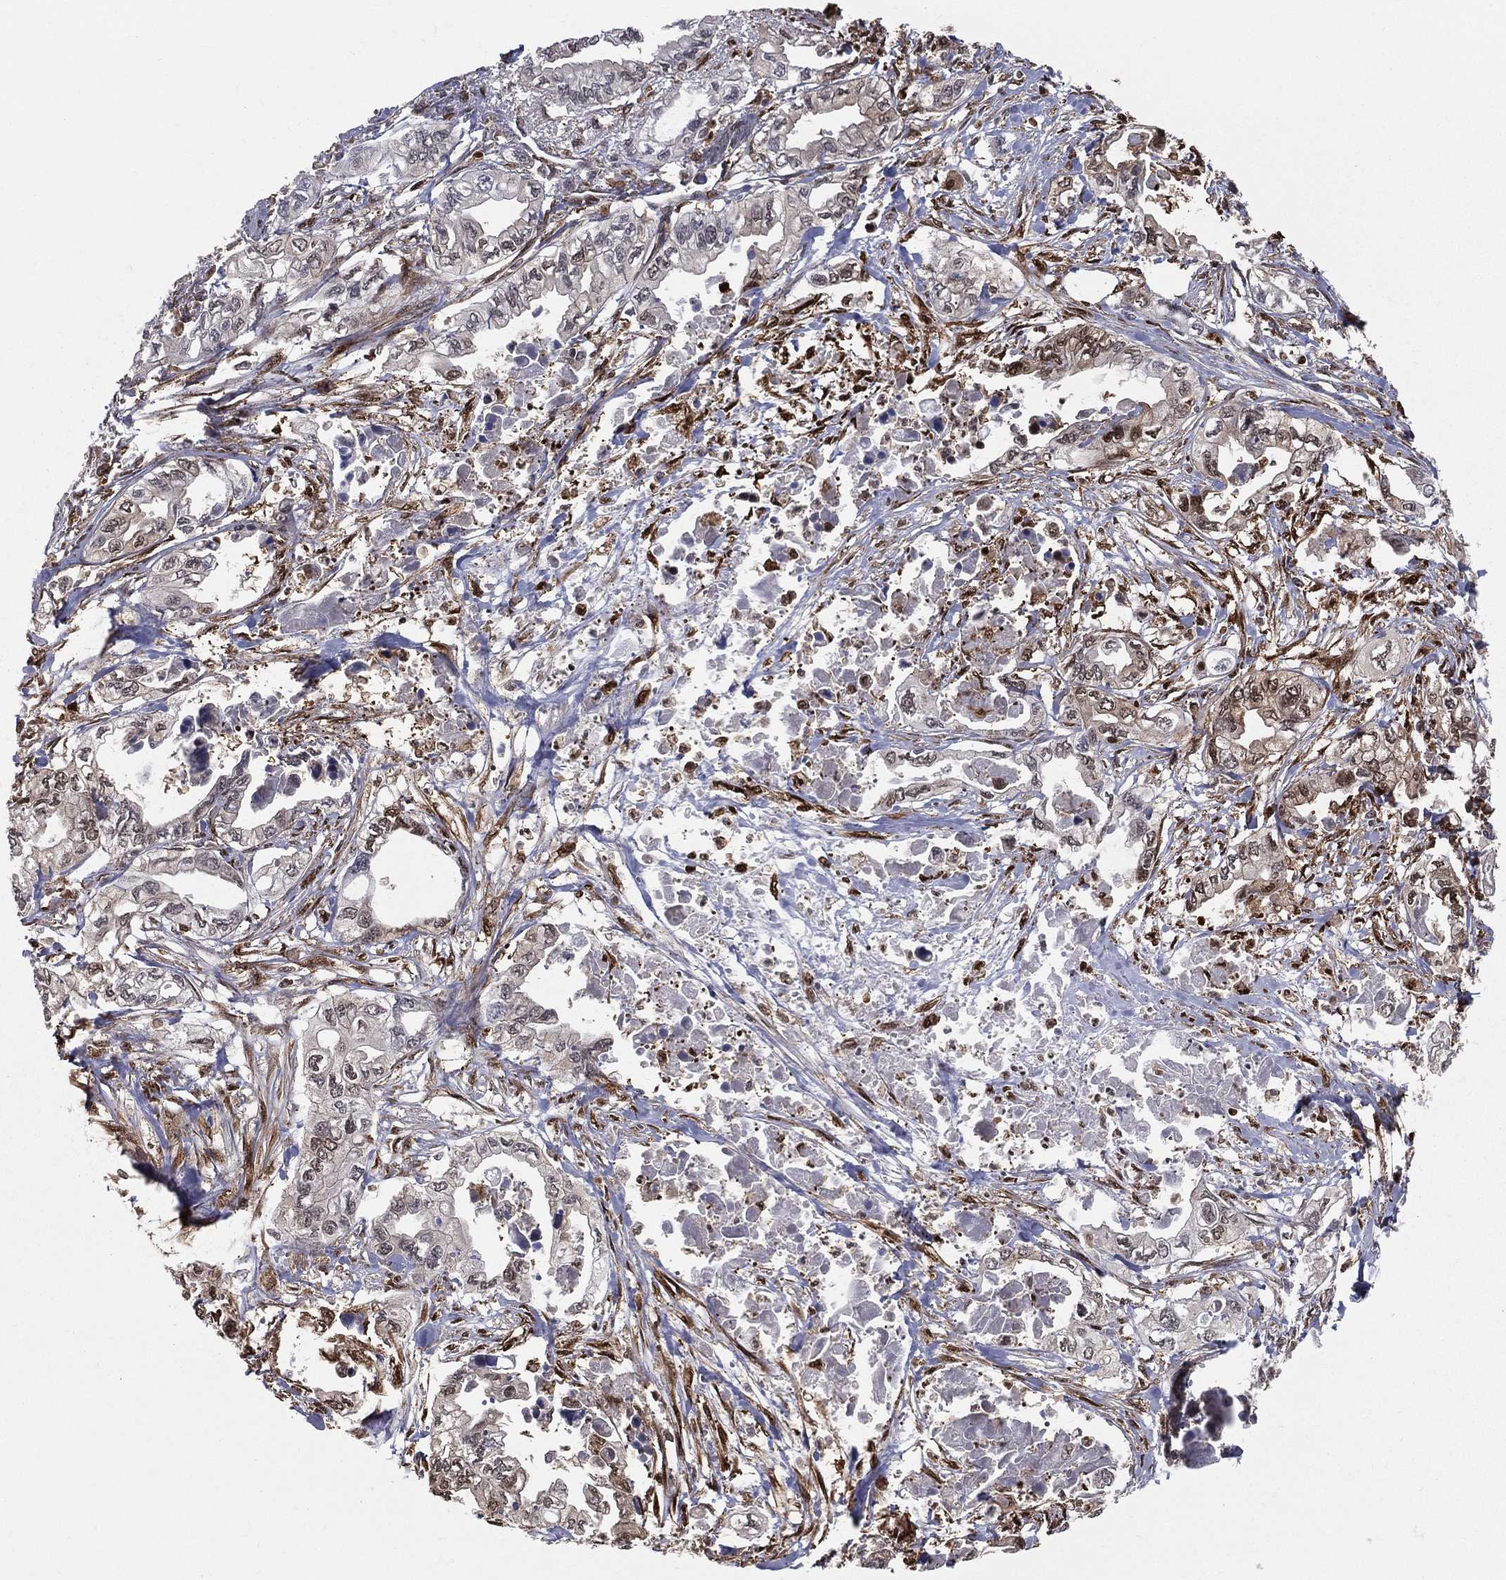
{"staining": {"intensity": "weak", "quantity": "<25%", "location": "cytoplasmic/membranous,nuclear"}, "tissue": "pancreatic cancer", "cell_type": "Tumor cells", "image_type": "cancer", "snomed": [{"axis": "morphology", "description": "Adenocarcinoma, NOS"}, {"axis": "topography", "description": "Pancreas"}], "caption": "High power microscopy histopathology image of an immunohistochemistry image of adenocarcinoma (pancreatic), revealing no significant positivity in tumor cells. Nuclei are stained in blue.", "gene": "ENO1", "patient": {"sex": "male", "age": 68}}